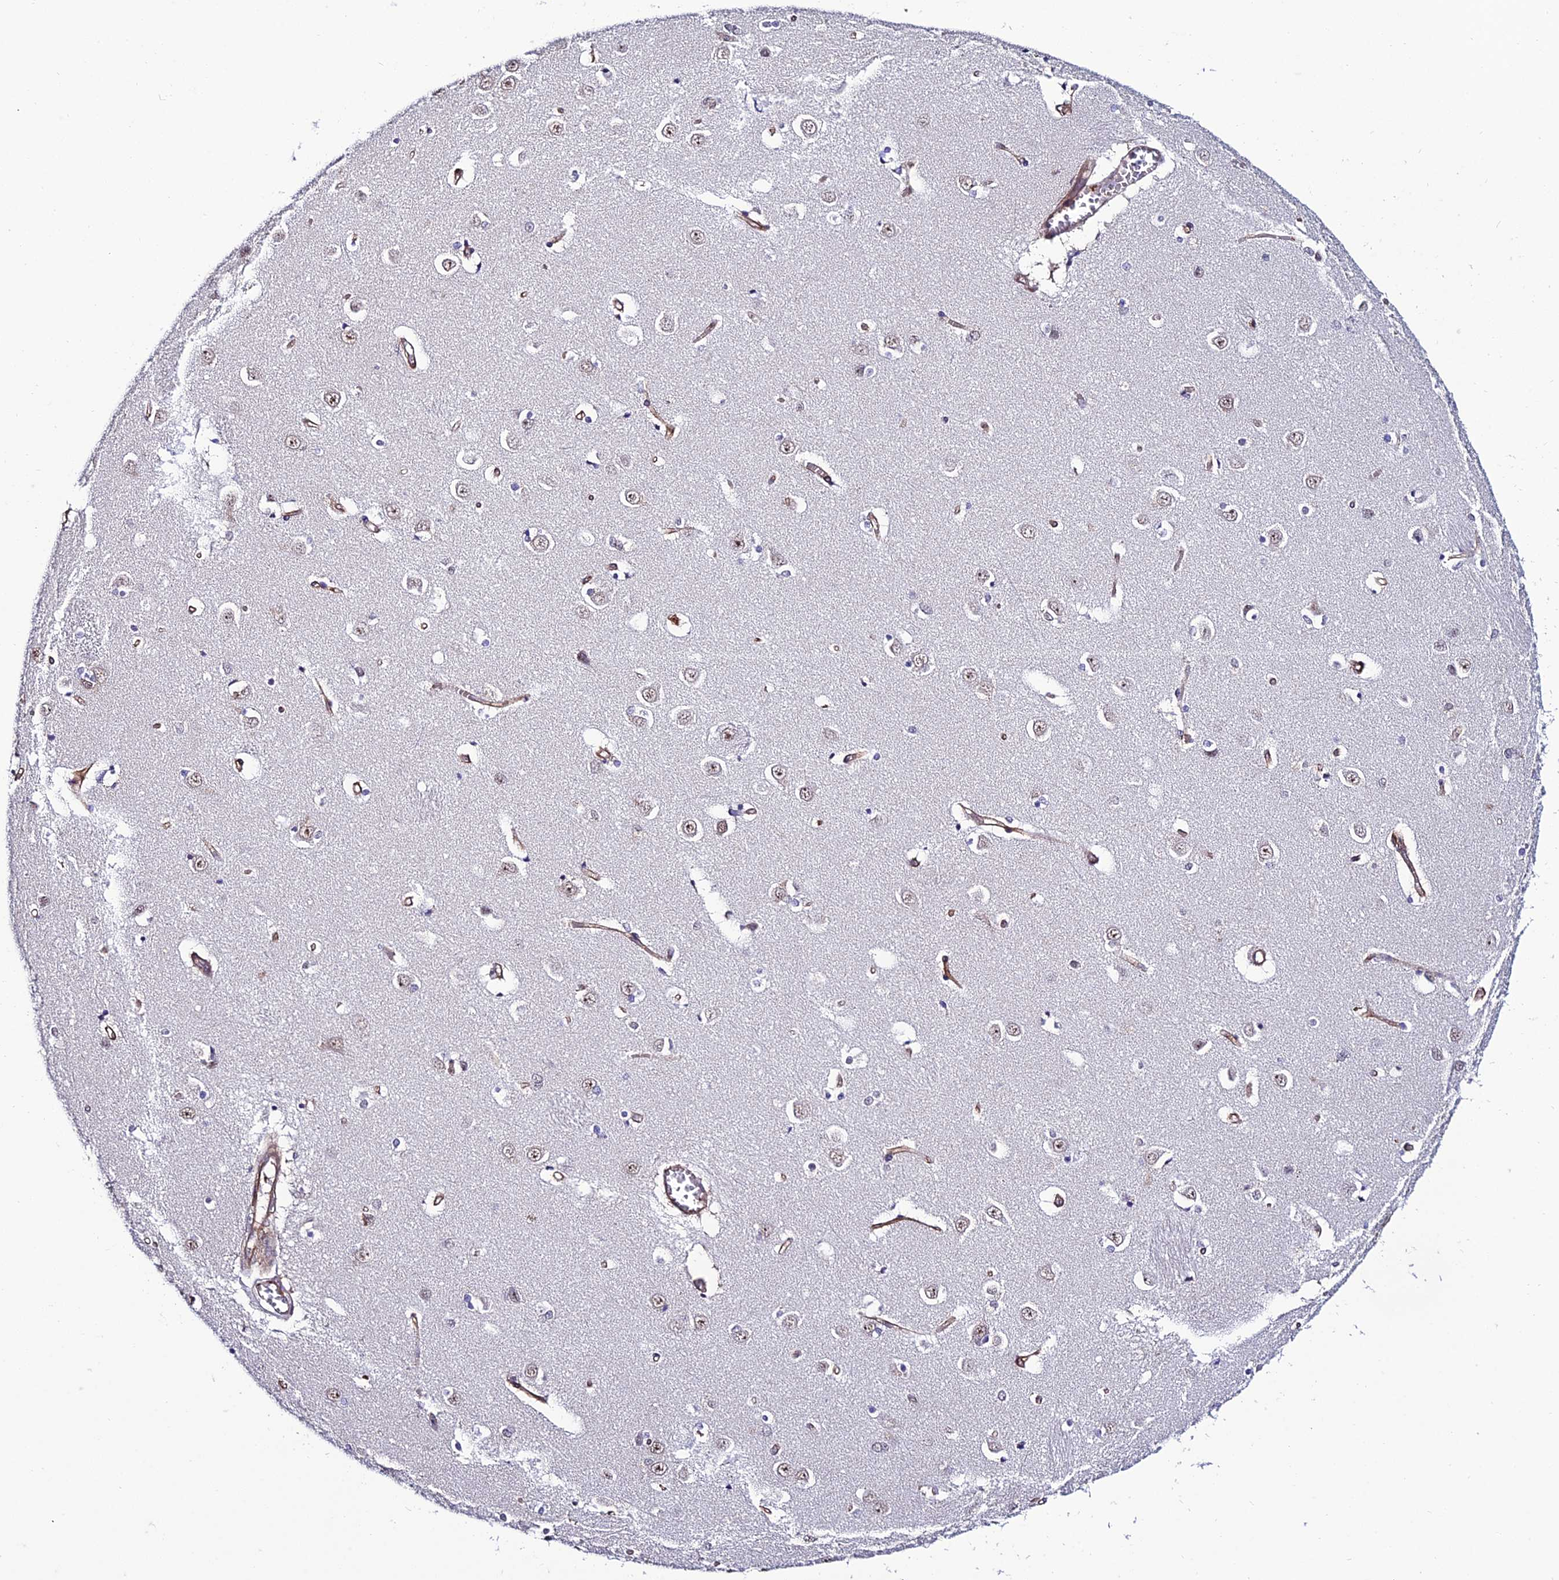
{"staining": {"intensity": "negative", "quantity": "none", "location": "none"}, "tissue": "caudate", "cell_type": "Glial cells", "image_type": "normal", "snomed": [{"axis": "morphology", "description": "Normal tissue, NOS"}, {"axis": "topography", "description": "Lateral ventricle wall"}], "caption": "Caudate stained for a protein using IHC shows no expression glial cells.", "gene": "SYT15B", "patient": {"sex": "male", "age": 37}}